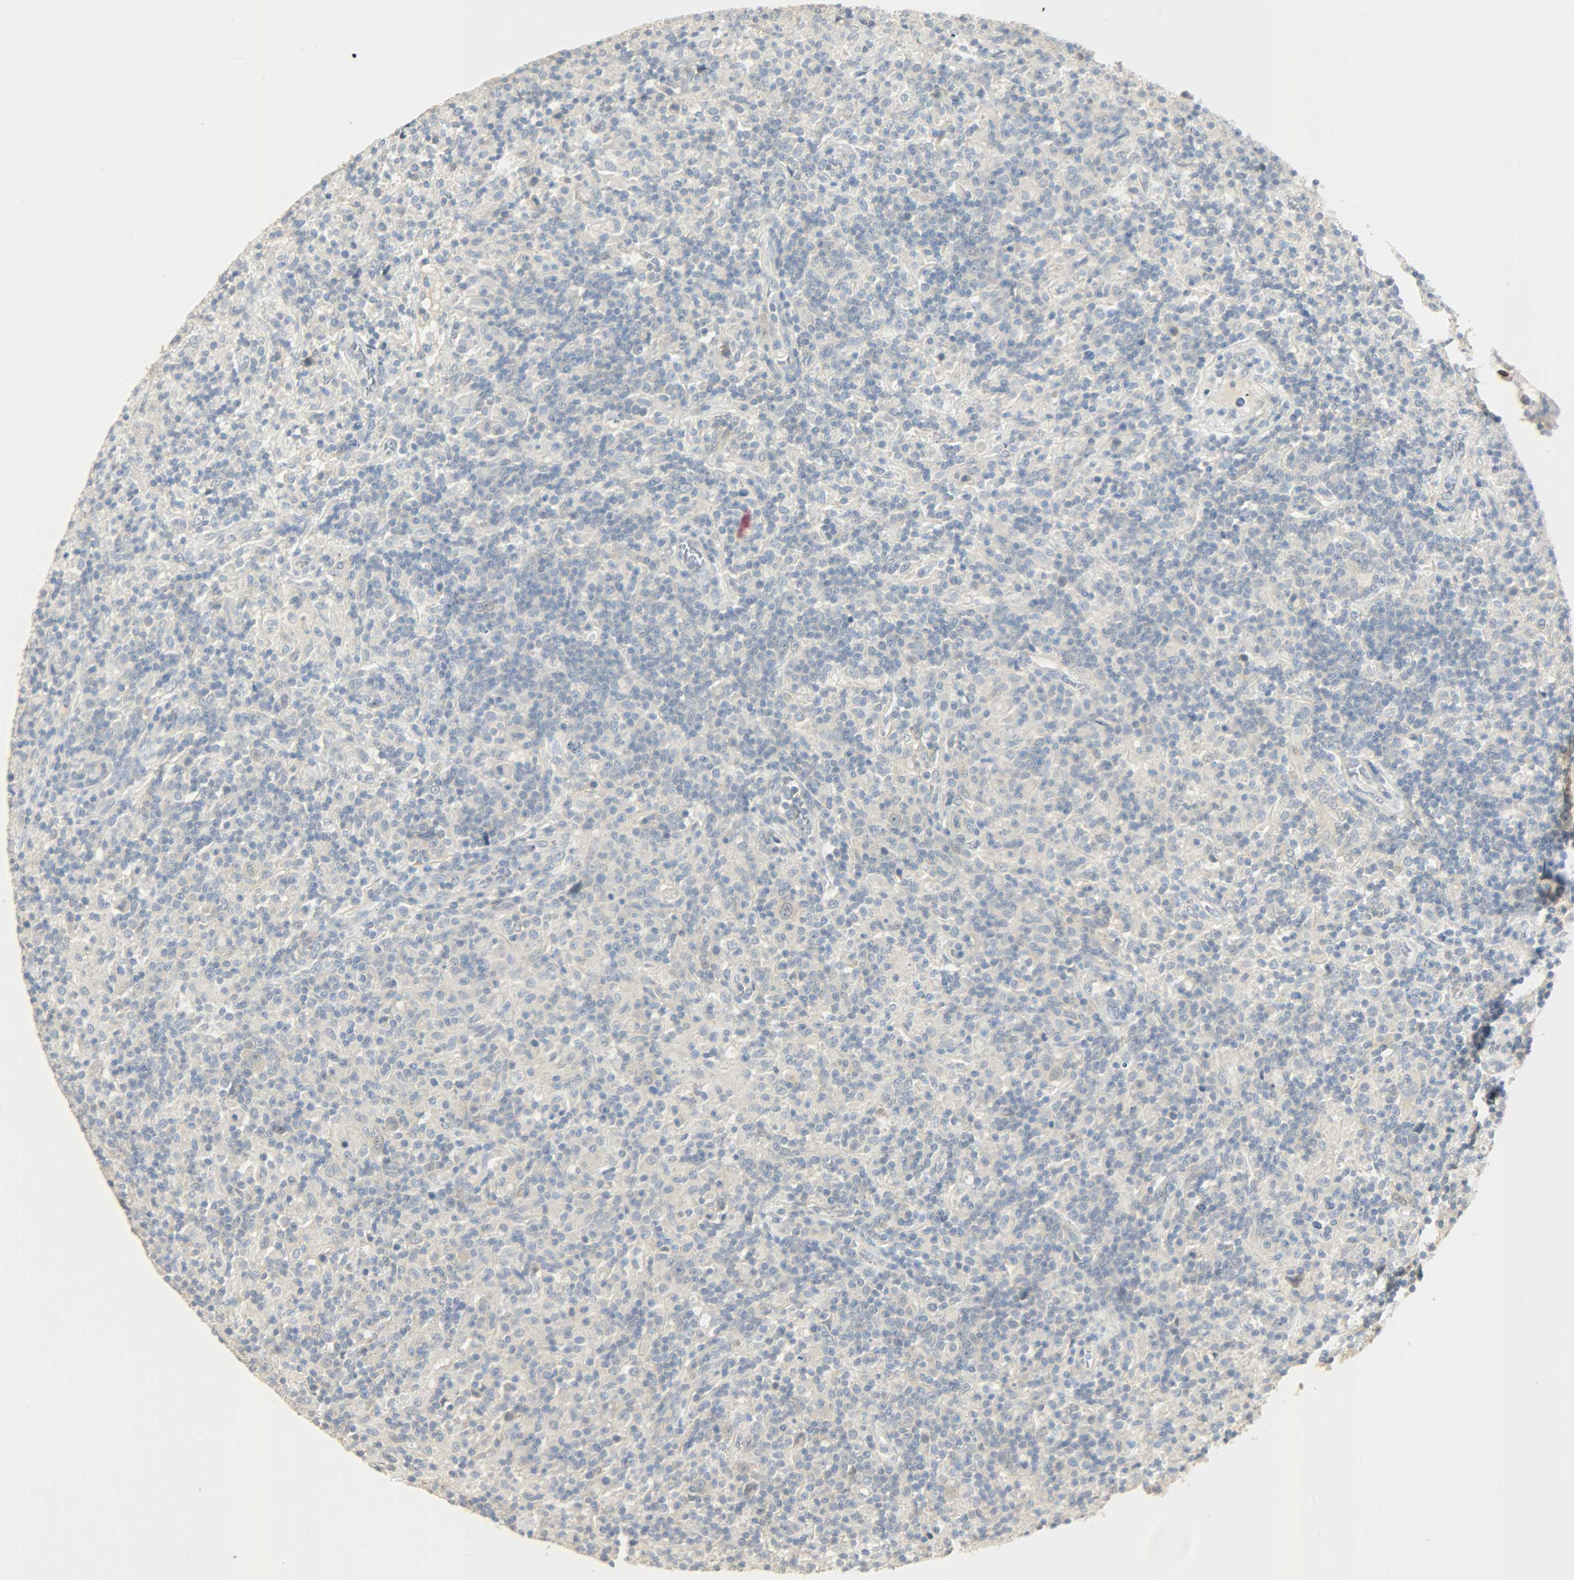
{"staining": {"intensity": "negative", "quantity": "none", "location": "none"}, "tissue": "lymphoma", "cell_type": "Tumor cells", "image_type": "cancer", "snomed": [{"axis": "morphology", "description": "Hodgkin's disease, NOS"}, {"axis": "topography", "description": "Lymph node"}], "caption": "Lymphoma was stained to show a protein in brown. There is no significant positivity in tumor cells. (DAB immunohistochemistry (IHC) with hematoxylin counter stain).", "gene": "USP13", "patient": {"sex": "male", "age": 70}}